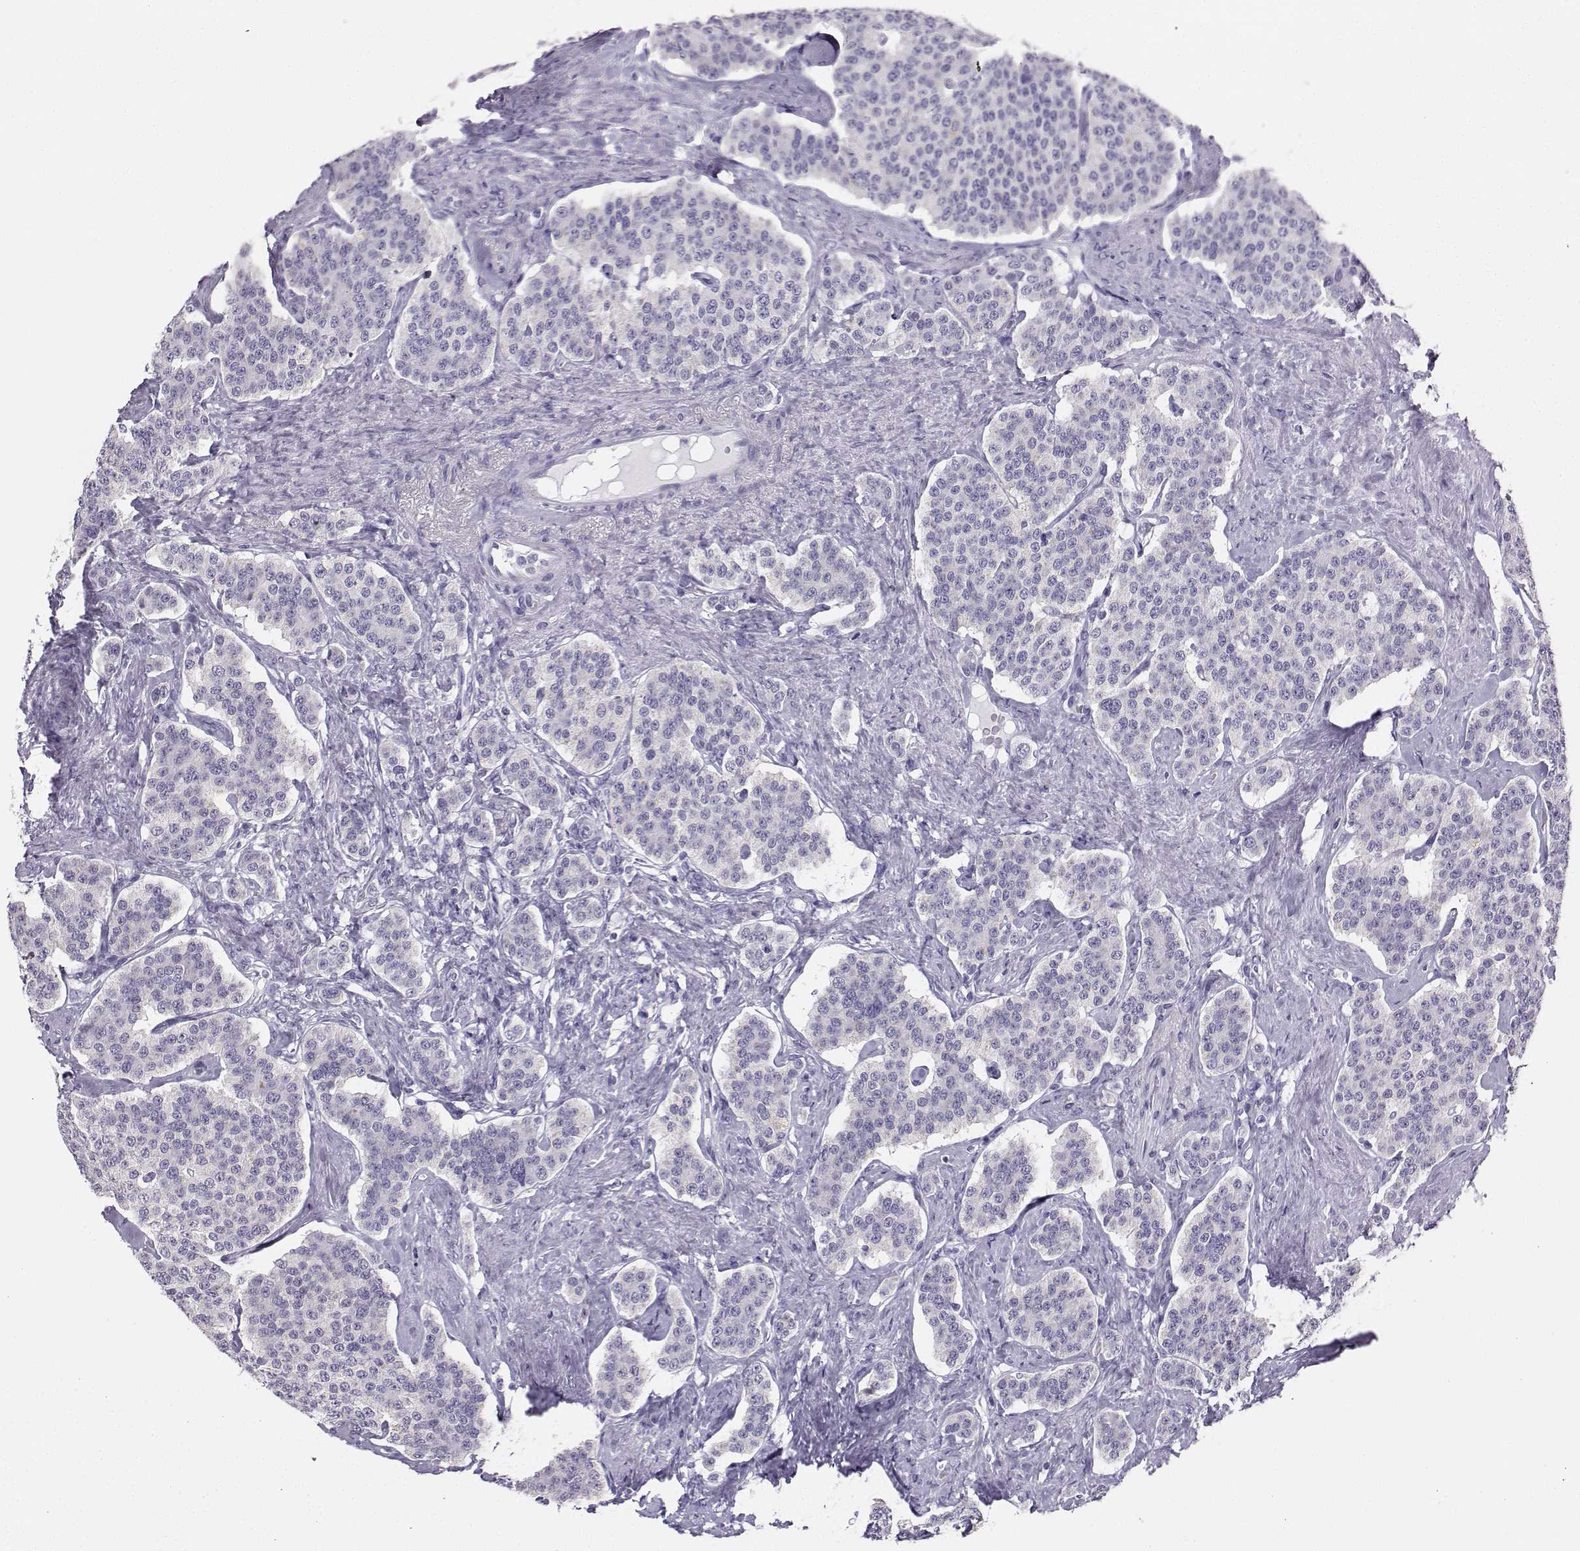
{"staining": {"intensity": "negative", "quantity": "none", "location": "none"}, "tissue": "carcinoid", "cell_type": "Tumor cells", "image_type": "cancer", "snomed": [{"axis": "morphology", "description": "Carcinoid, malignant, NOS"}, {"axis": "topography", "description": "Small intestine"}], "caption": "Tumor cells show no significant protein staining in carcinoid (malignant).", "gene": "AVP", "patient": {"sex": "female", "age": 58}}